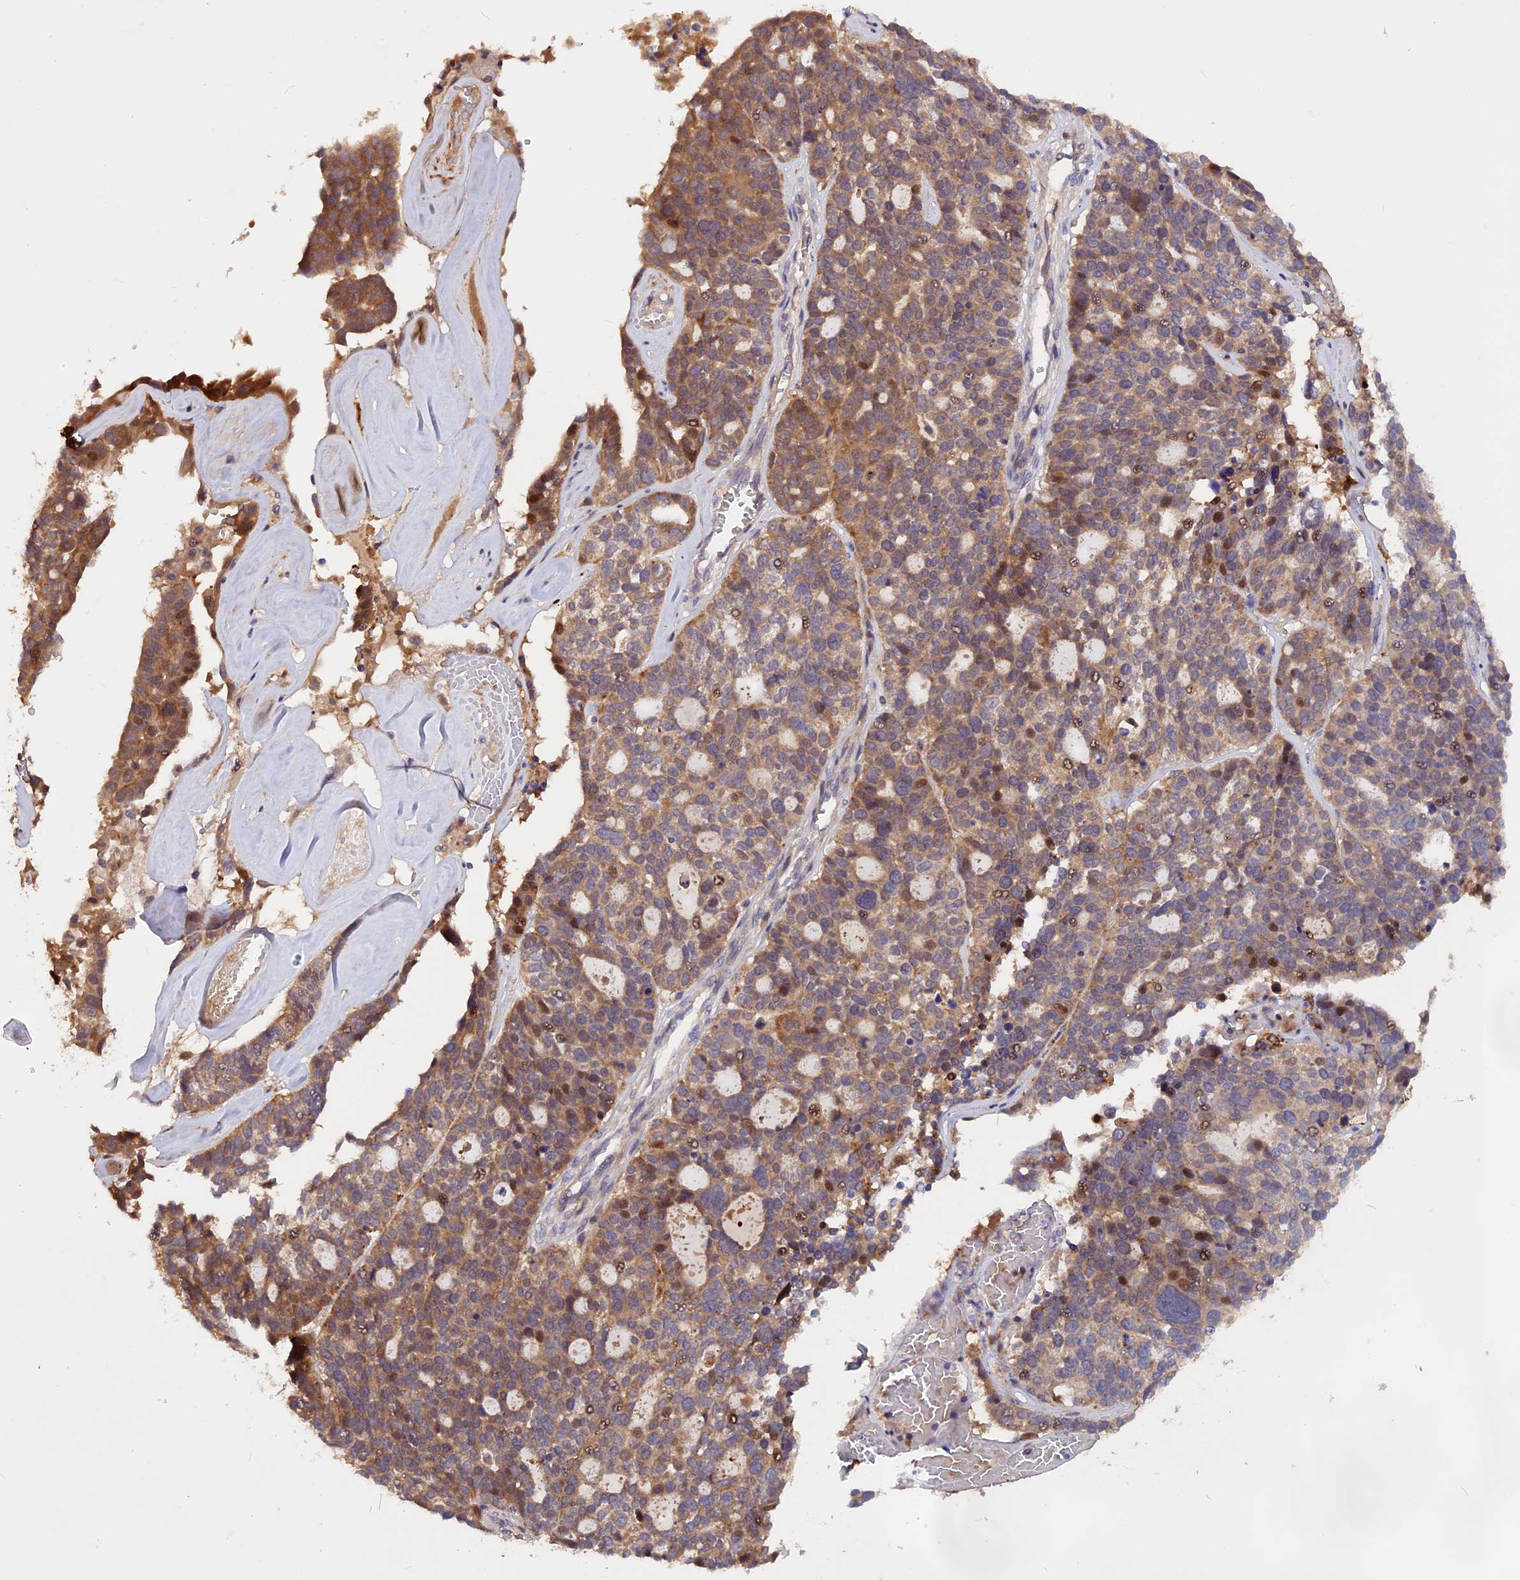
{"staining": {"intensity": "moderate", "quantity": ">75%", "location": "cytoplasmic/membranous,nuclear"}, "tissue": "ovarian cancer", "cell_type": "Tumor cells", "image_type": "cancer", "snomed": [{"axis": "morphology", "description": "Cystadenocarcinoma, serous, NOS"}, {"axis": "topography", "description": "Ovary"}], "caption": "Immunohistochemistry staining of ovarian serous cystadenocarcinoma, which exhibits medium levels of moderate cytoplasmic/membranous and nuclear positivity in about >75% of tumor cells indicating moderate cytoplasmic/membranous and nuclear protein staining. The staining was performed using DAB (3,3'-diaminobenzidine) (brown) for protein detection and nuclei were counterstained in hematoxylin (blue).", "gene": "MARK4", "patient": {"sex": "female", "age": 59}}